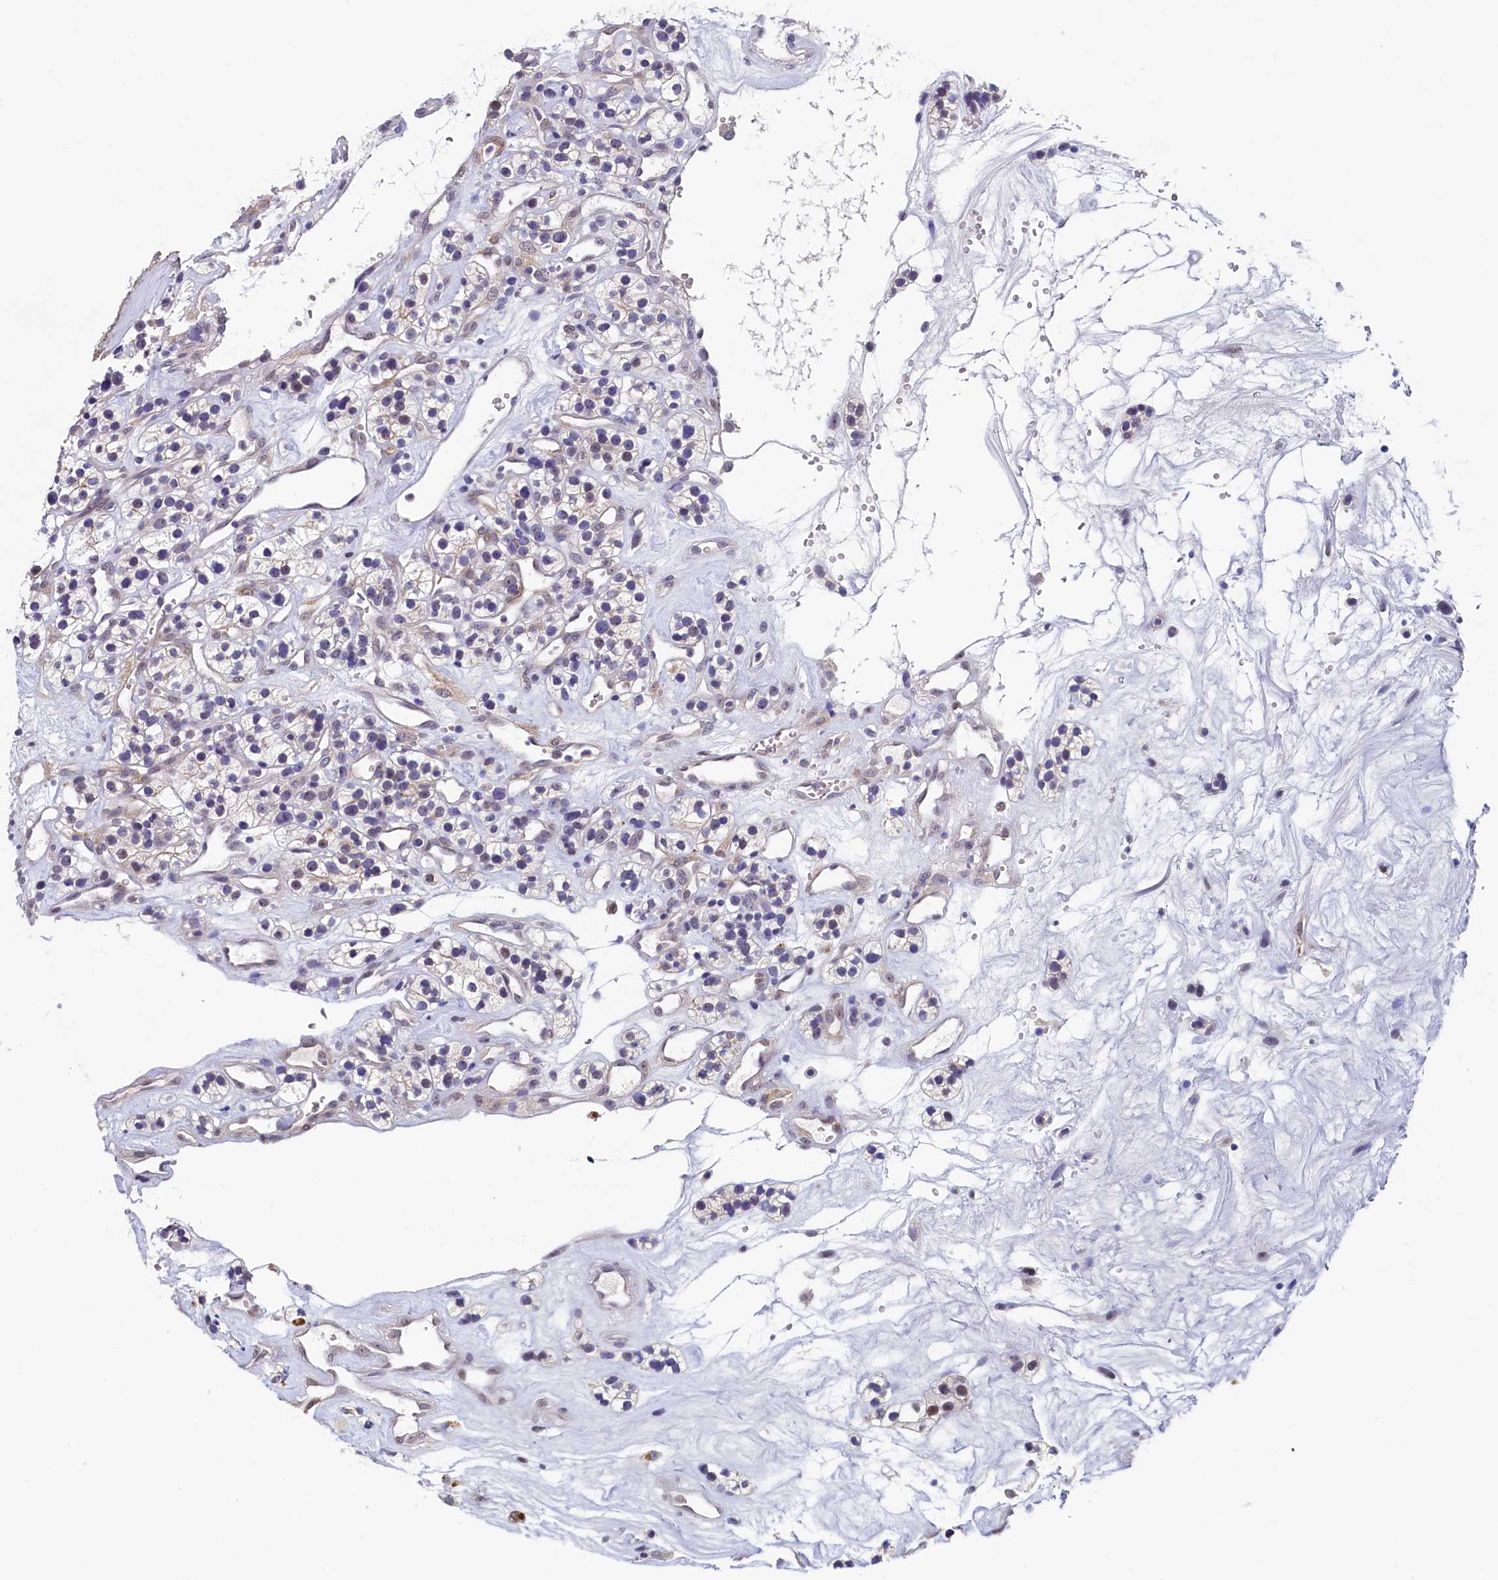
{"staining": {"intensity": "moderate", "quantity": "25%-75%", "location": "nuclear"}, "tissue": "renal cancer", "cell_type": "Tumor cells", "image_type": "cancer", "snomed": [{"axis": "morphology", "description": "Adenocarcinoma, NOS"}, {"axis": "topography", "description": "Kidney"}], "caption": "DAB (3,3'-diaminobenzidine) immunohistochemical staining of human renal cancer (adenocarcinoma) demonstrates moderate nuclear protein expression in about 25%-75% of tumor cells.", "gene": "PACSIN3", "patient": {"sex": "female", "age": 57}}